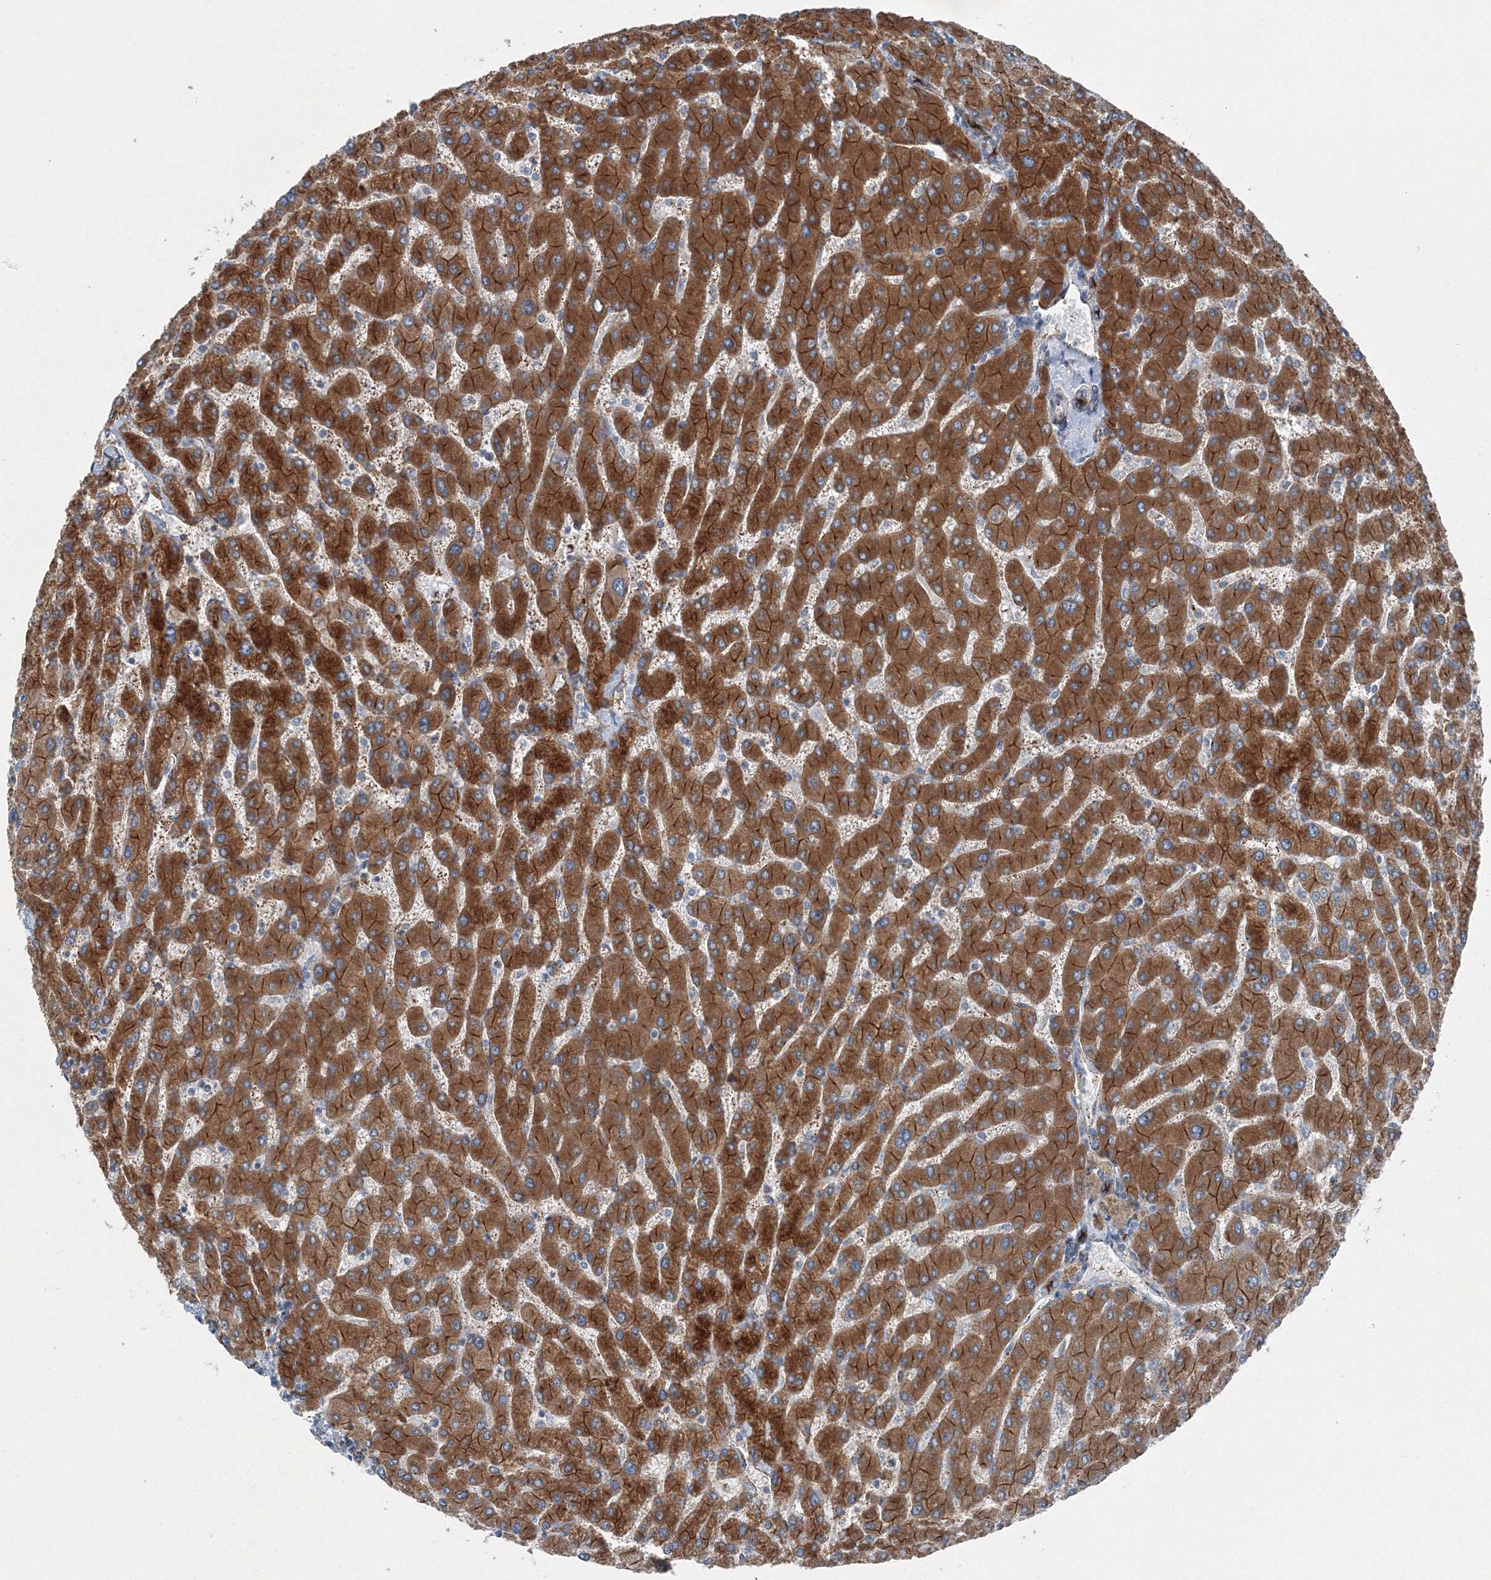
{"staining": {"intensity": "strong", "quantity": "25%-75%", "location": "cytoplasmic/membranous"}, "tissue": "liver", "cell_type": "Cholangiocytes", "image_type": "normal", "snomed": [{"axis": "morphology", "description": "Normal tissue, NOS"}, {"axis": "topography", "description": "Liver"}], "caption": "Strong cytoplasmic/membranous protein staining is identified in about 25%-75% of cholangiocytes in liver.", "gene": "AASDH", "patient": {"sex": "male", "age": 55}}